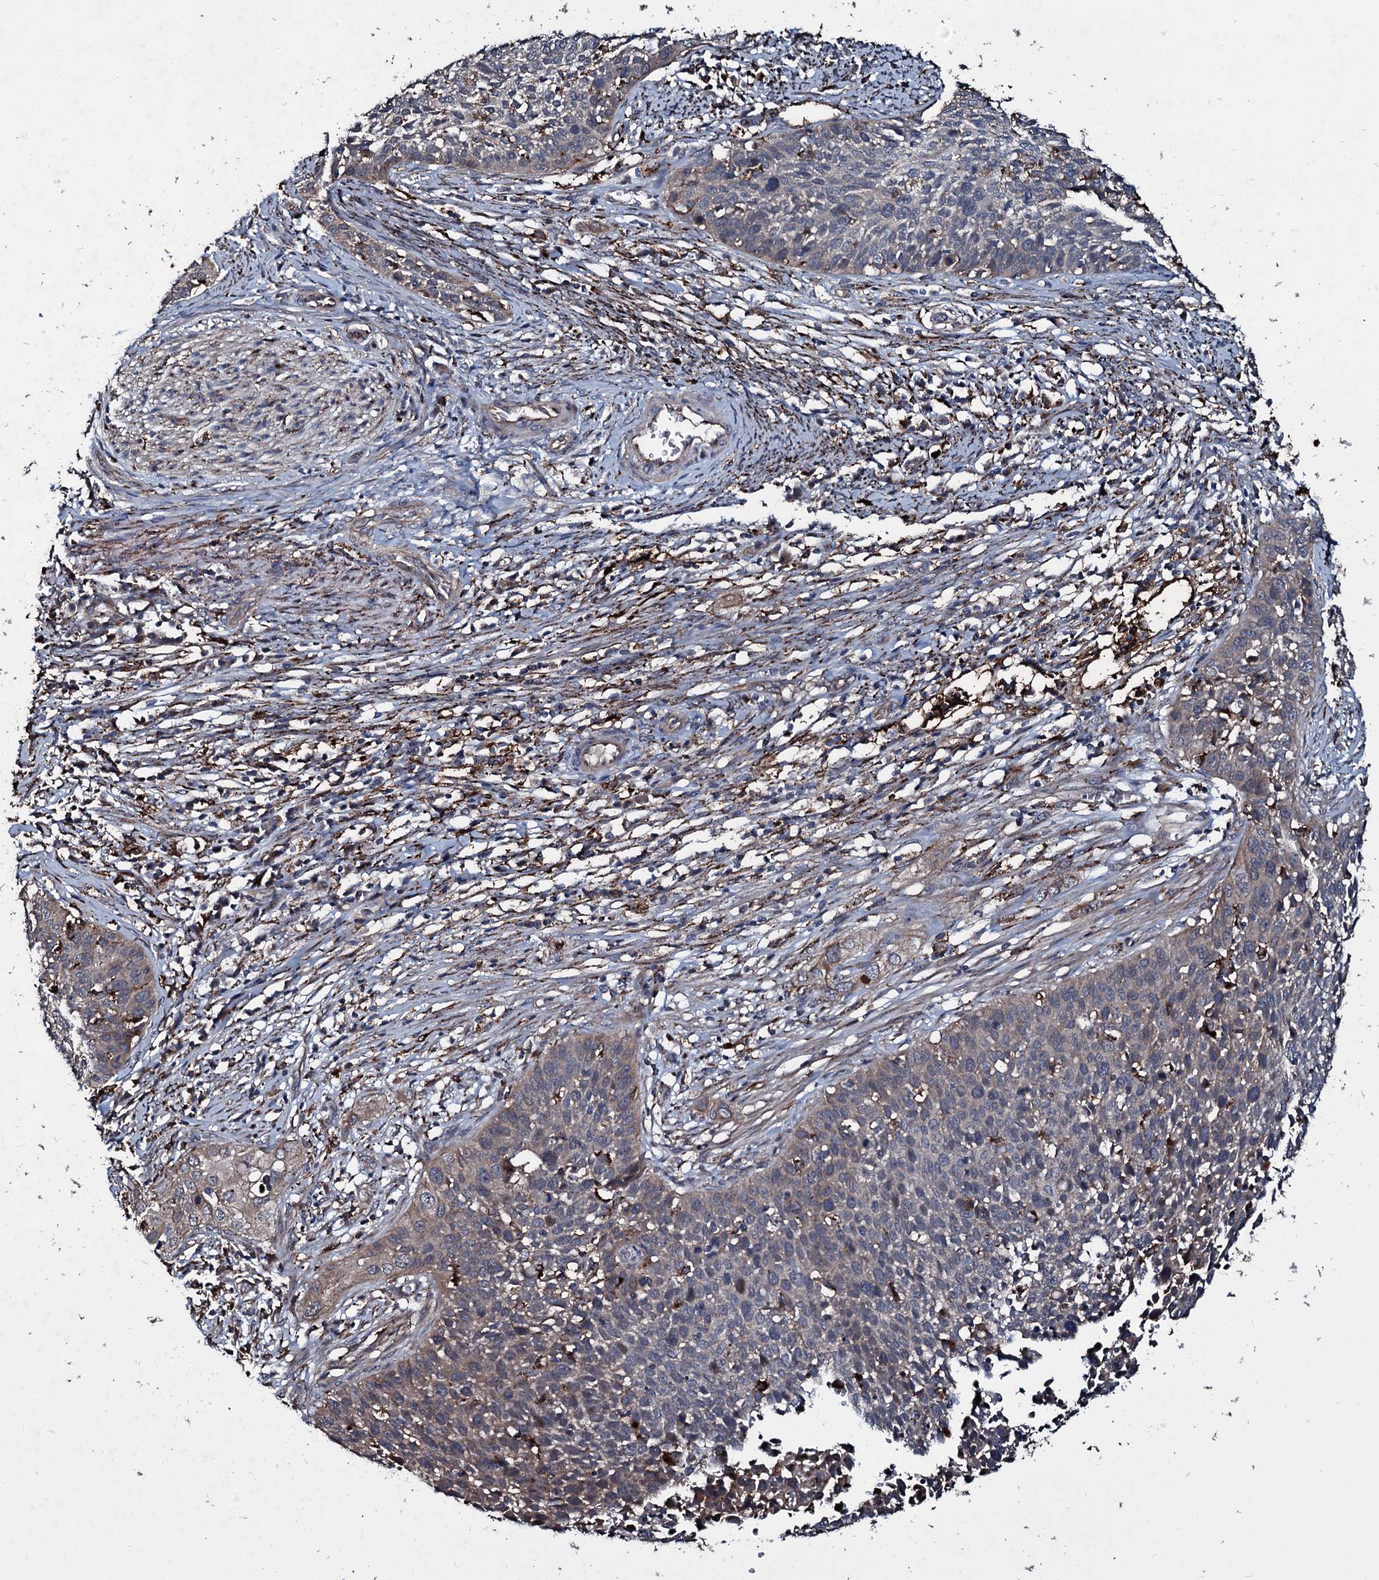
{"staining": {"intensity": "weak", "quantity": "<25%", "location": "cytoplasmic/membranous"}, "tissue": "cervical cancer", "cell_type": "Tumor cells", "image_type": "cancer", "snomed": [{"axis": "morphology", "description": "Squamous cell carcinoma, NOS"}, {"axis": "topography", "description": "Cervix"}], "caption": "The image reveals no significant positivity in tumor cells of cervical cancer (squamous cell carcinoma).", "gene": "TPGS2", "patient": {"sex": "female", "age": 34}}